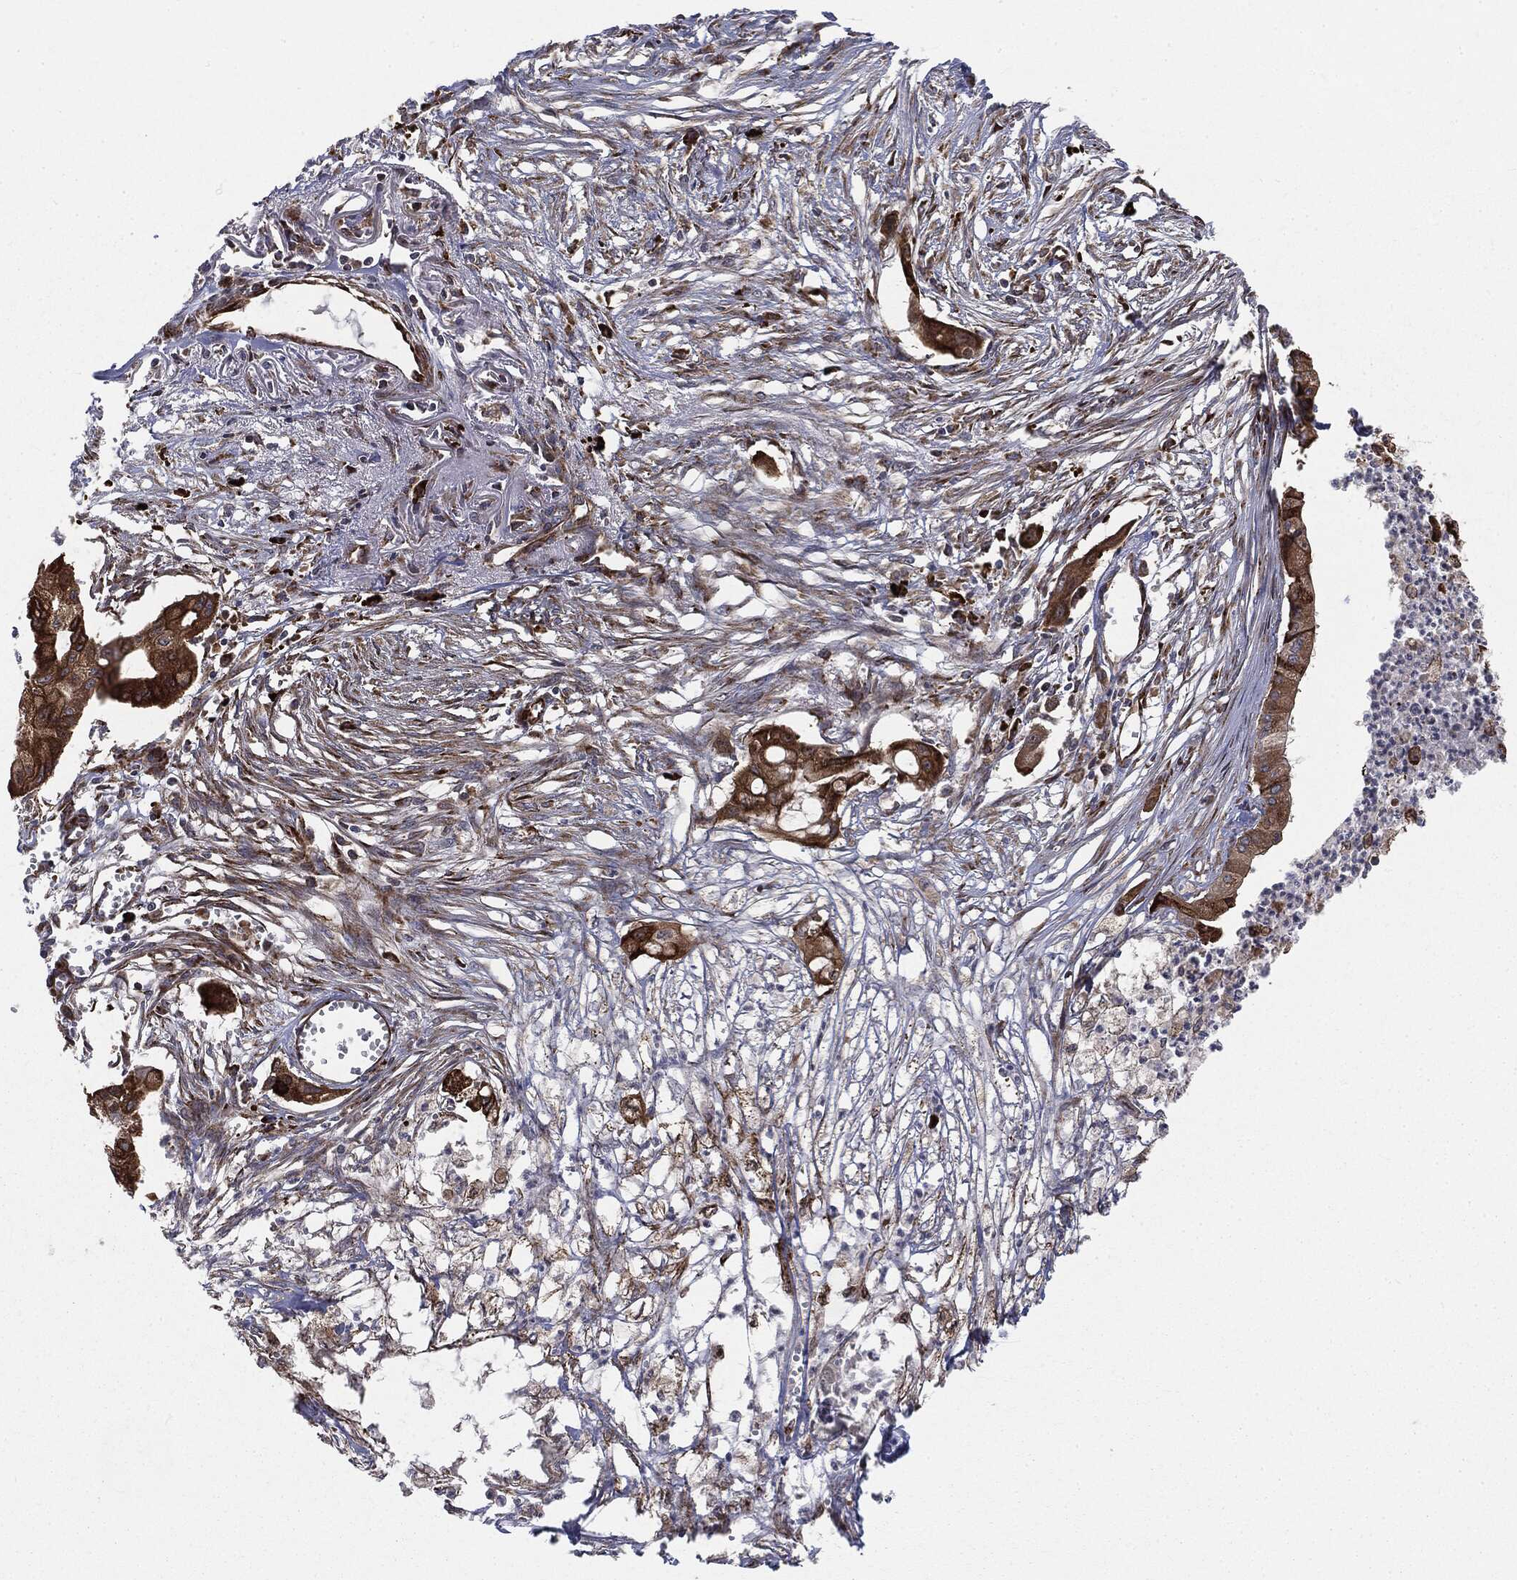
{"staining": {"intensity": "strong", "quantity": ">75%", "location": "cytoplasmic/membranous"}, "tissue": "pancreatic cancer", "cell_type": "Tumor cells", "image_type": "cancer", "snomed": [{"axis": "morphology", "description": "Normal tissue, NOS"}, {"axis": "morphology", "description": "Adenocarcinoma, NOS"}, {"axis": "topography", "description": "Pancreas"}], "caption": "Adenocarcinoma (pancreatic) was stained to show a protein in brown. There is high levels of strong cytoplasmic/membranous staining in approximately >75% of tumor cells.", "gene": "CYLD", "patient": {"sex": "female", "age": 58}}